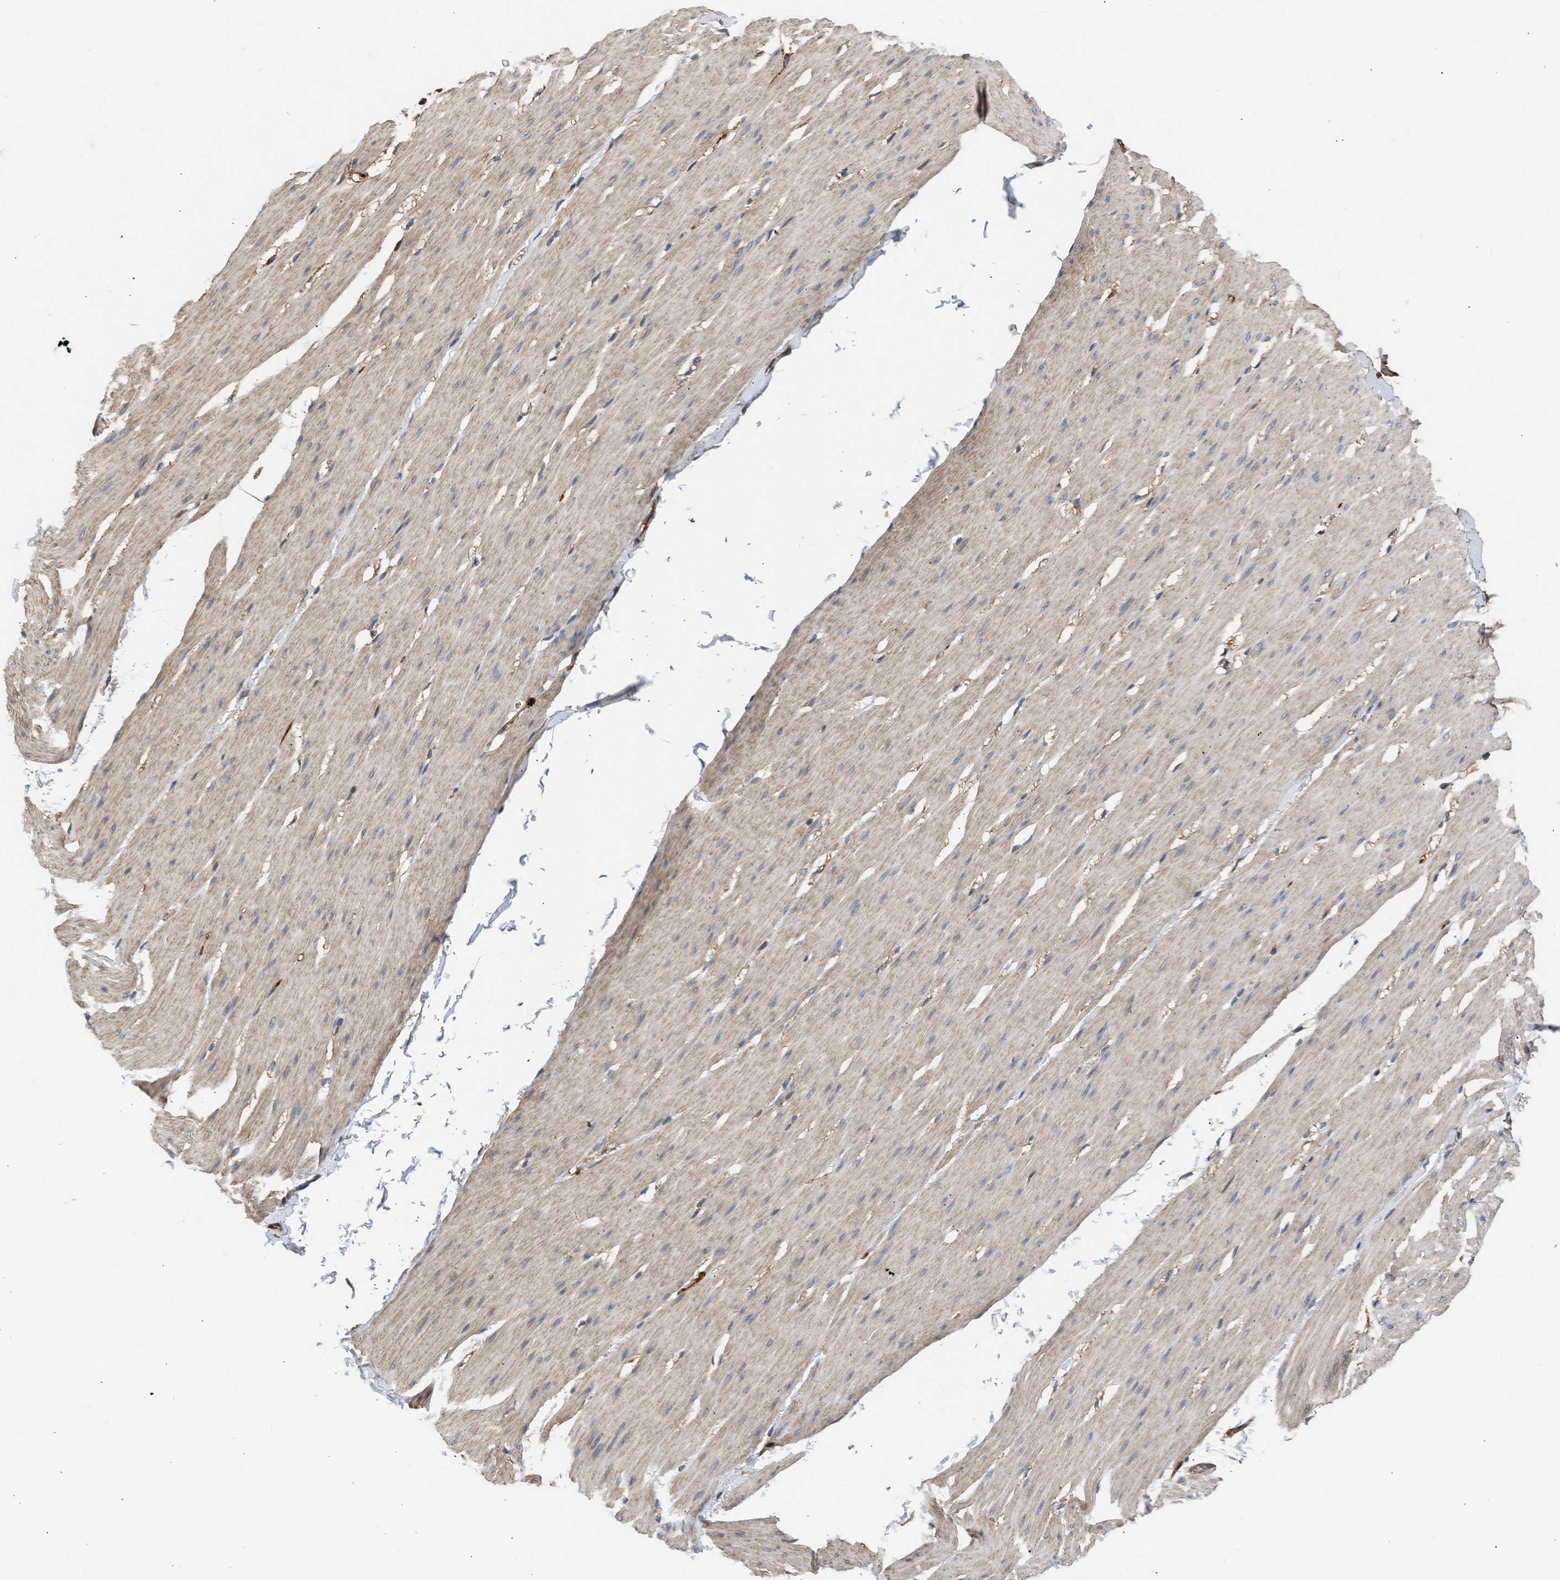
{"staining": {"intensity": "weak", "quantity": ">75%", "location": "cytoplasmic/membranous"}, "tissue": "smooth muscle", "cell_type": "Smooth muscle cells", "image_type": "normal", "snomed": [{"axis": "morphology", "description": "Normal tissue, NOS"}, {"axis": "topography", "description": "Smooth muscle"}, {"axis": "topography", "description": "Colon"}], "caption": "A brown stain highlights weak cytoplasmic/membranous expression of a protein in smooth muscle cells of benign smooth muscle. (DAB = brown stain, brightfield microscopy at high magnification).", "gene": "MAS1L", "patient": {"sex": "male", "age": 67}}